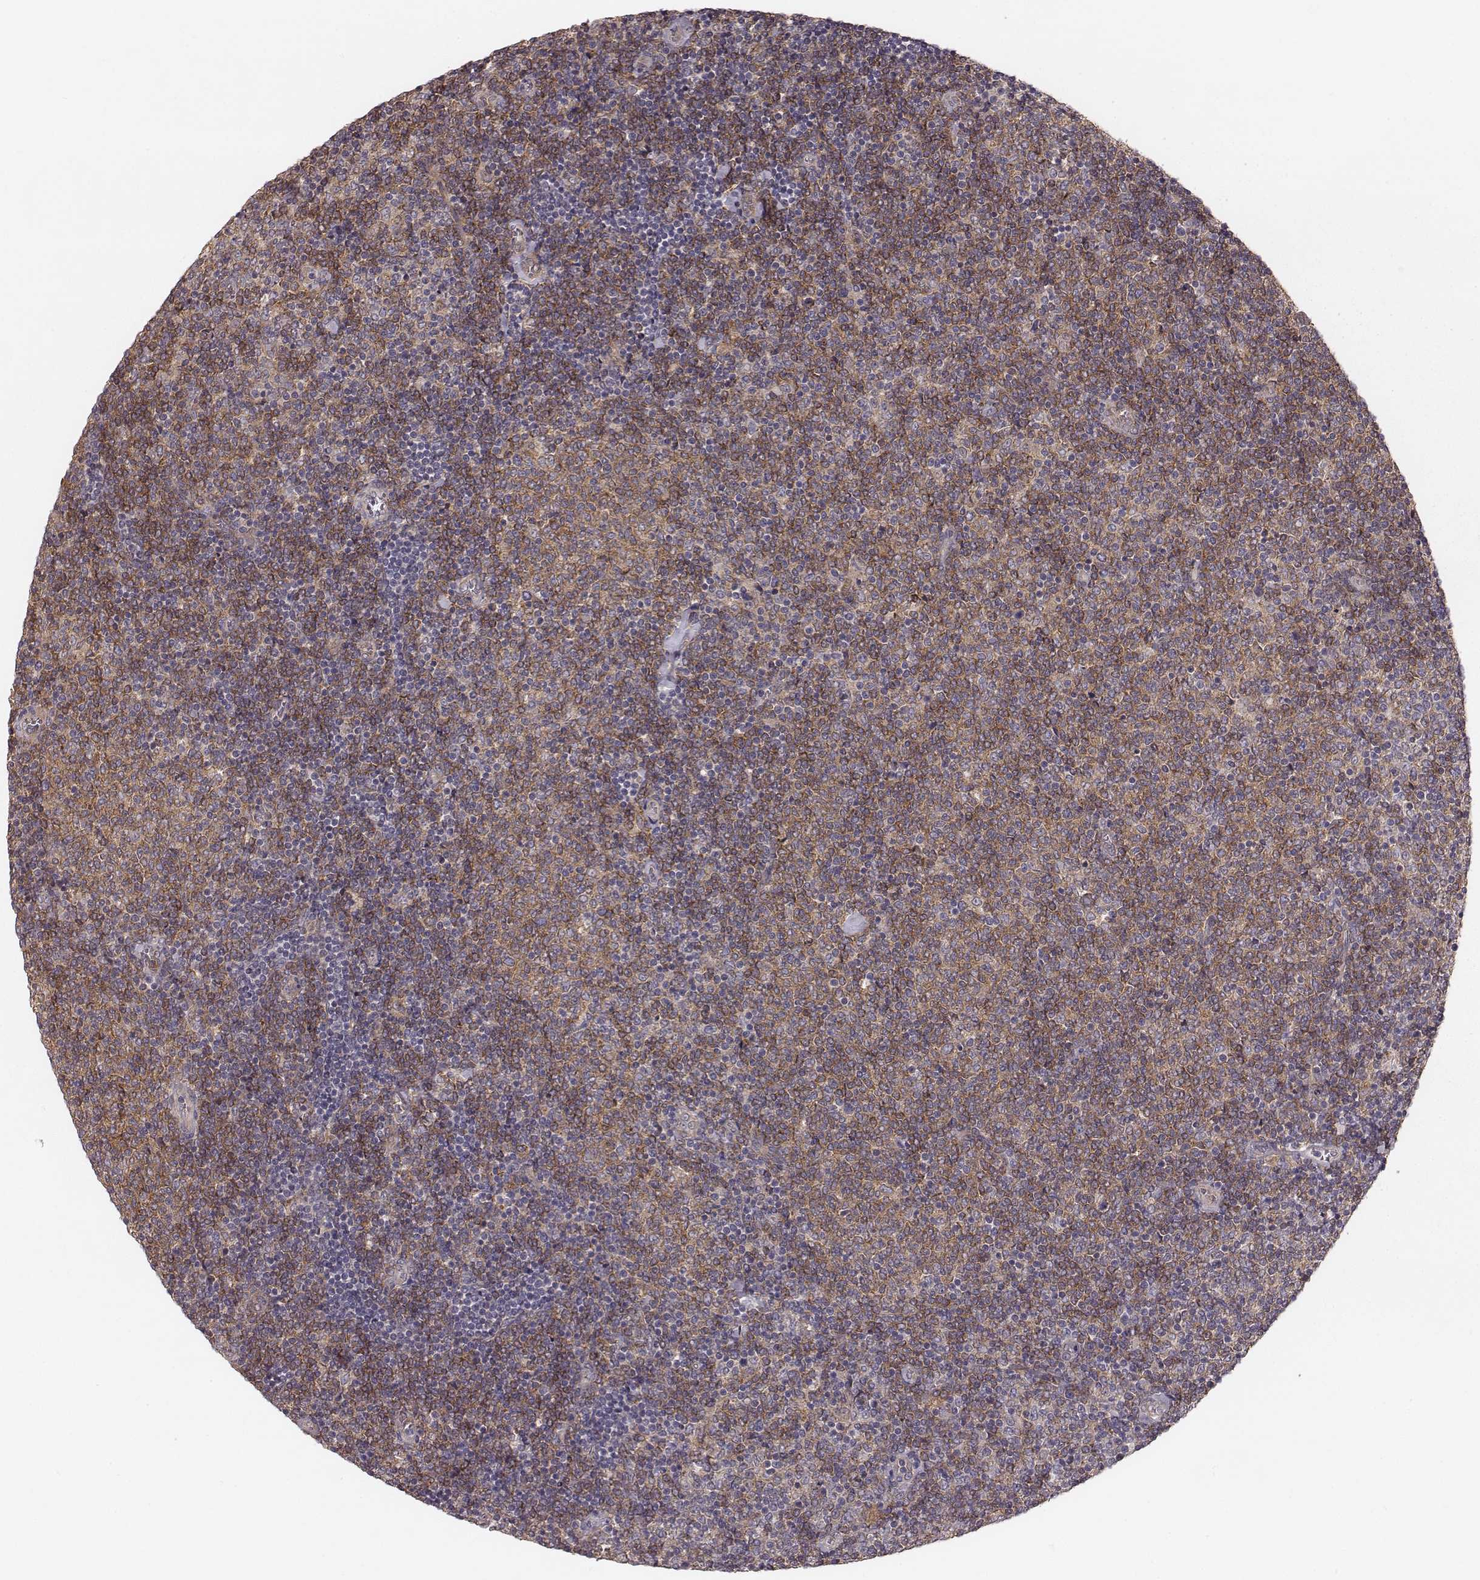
{"staining": {"intensity": "moderate", "quantity": ">75%", "location": "cytoplasmic/membranous"}, "tissue": "lymphoma", "cell_type": "Tumor cells", "image_type": "cancer", "snomed": [{"axis": "morphology", "description": "Malignant lymphoma, non-Hodgkin's type, Low grade"}, {"axis": "topography", "description": "Lymph node"}], "caption": "Immunohistochemistry (IHC) (DAB) staining of malignant lymphoma, non-Hodgkin's type (low-grade) exhibits moderate cytoplasmic/membranous protein expression in approximately >75% of tumor cells. (DAB (3,3'-diaminobenzidine) IHC, brown staining for protein, blue staining for nuclei).", "gene": "VPS26A", "patient": {"sex": "male", "age": 52}}